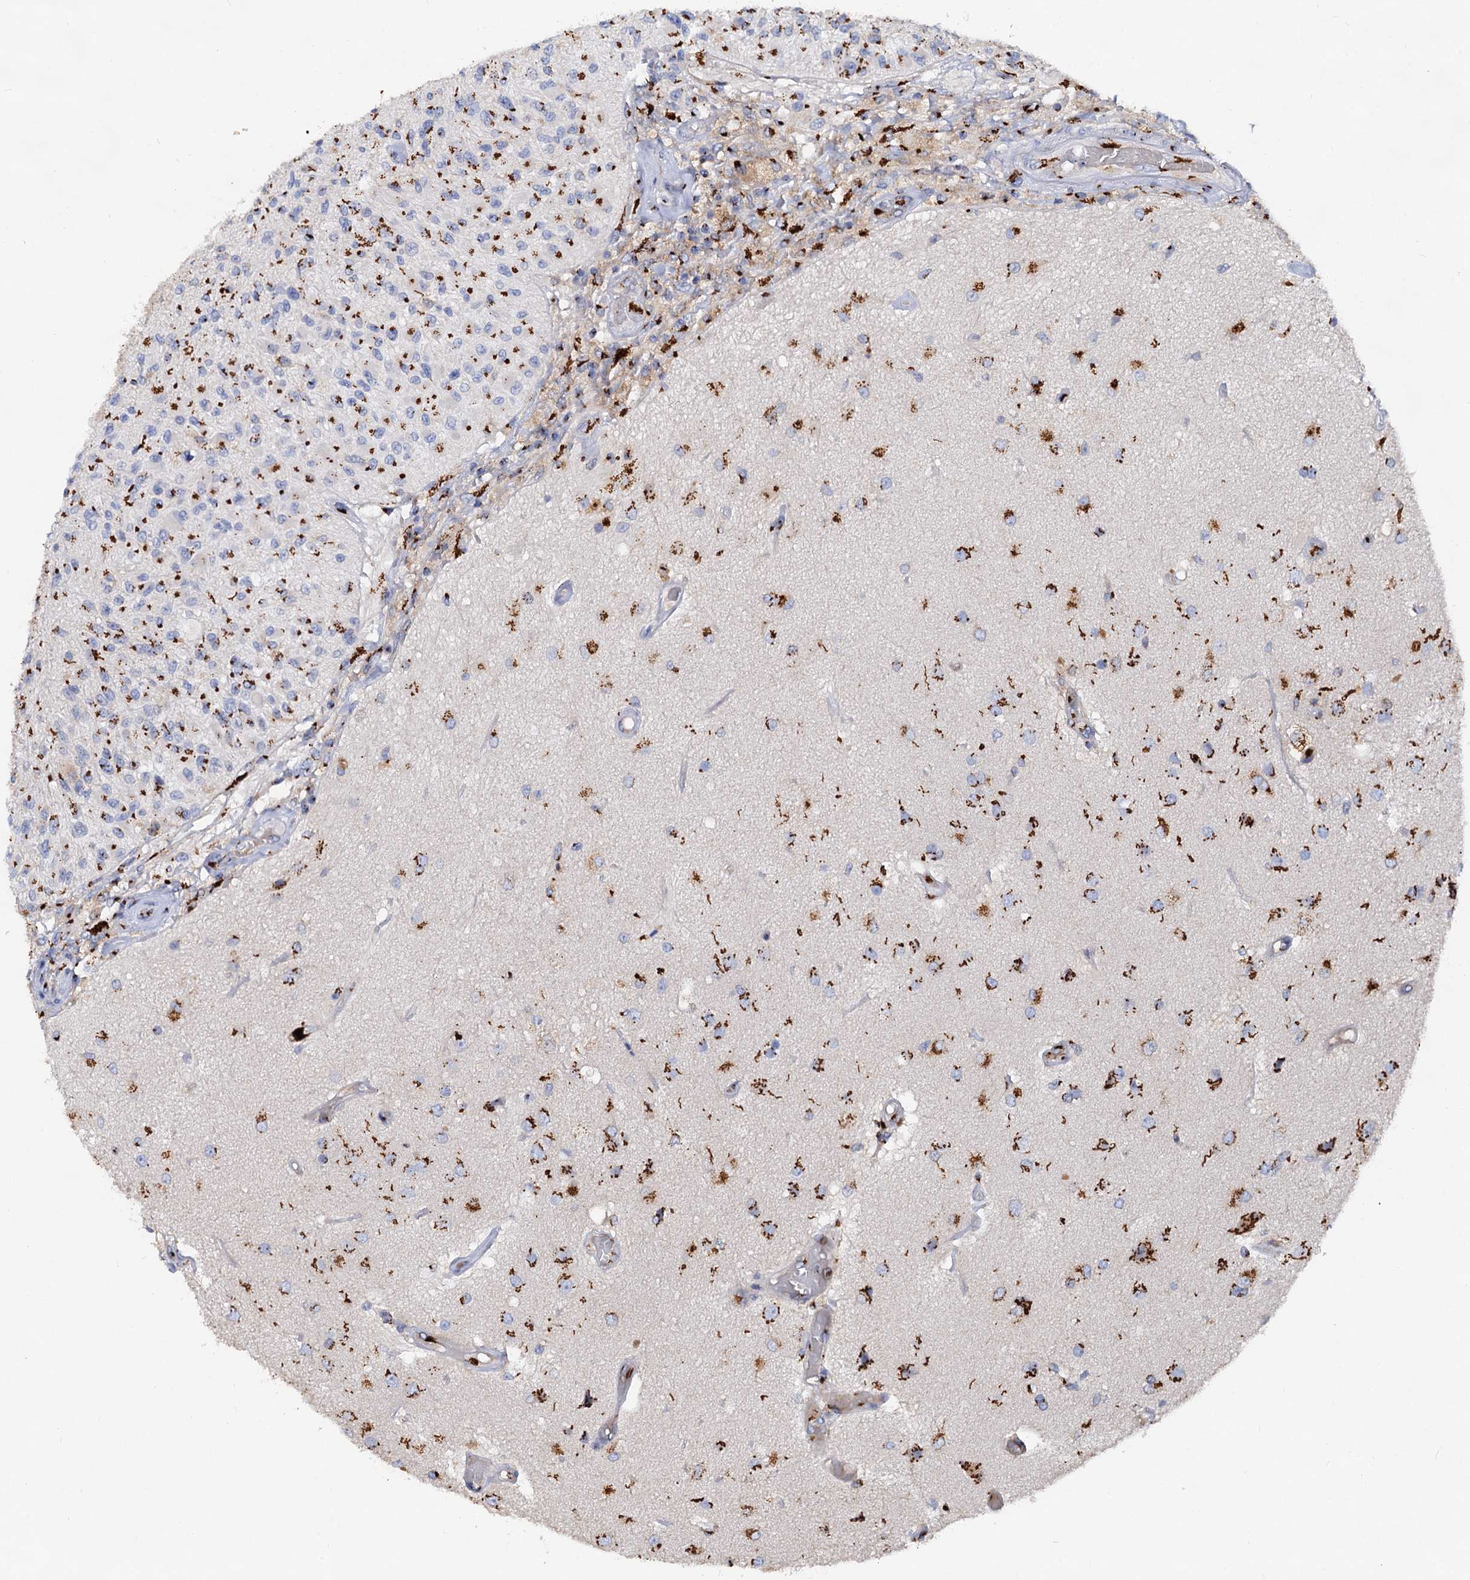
{"staining": {"intensity": "strong", "quantity": "25%-75%", "location": "cytoplasmic/membranous"}, "tissue": "glioma", "cell_type": "Tumor cells", "image_type": "cancer", "snomed": [{"axis": "morphology", "description": "Glioma, malignant, High grade"}, {"axis": "morphology", "description": "Glioblastoma, NOS"}, {"axis": "topography", "description": "Brain"}], "caption": "IHC photomicrograph of human glioblastoma stained for a protein (brown), which demonstrates high levels of strong cytoplasmic/membranous positivity in approximately 25%-75% of tumor cells.", "gene": "TM9SF3", "patient": {"sex": "male", "age": 60}}